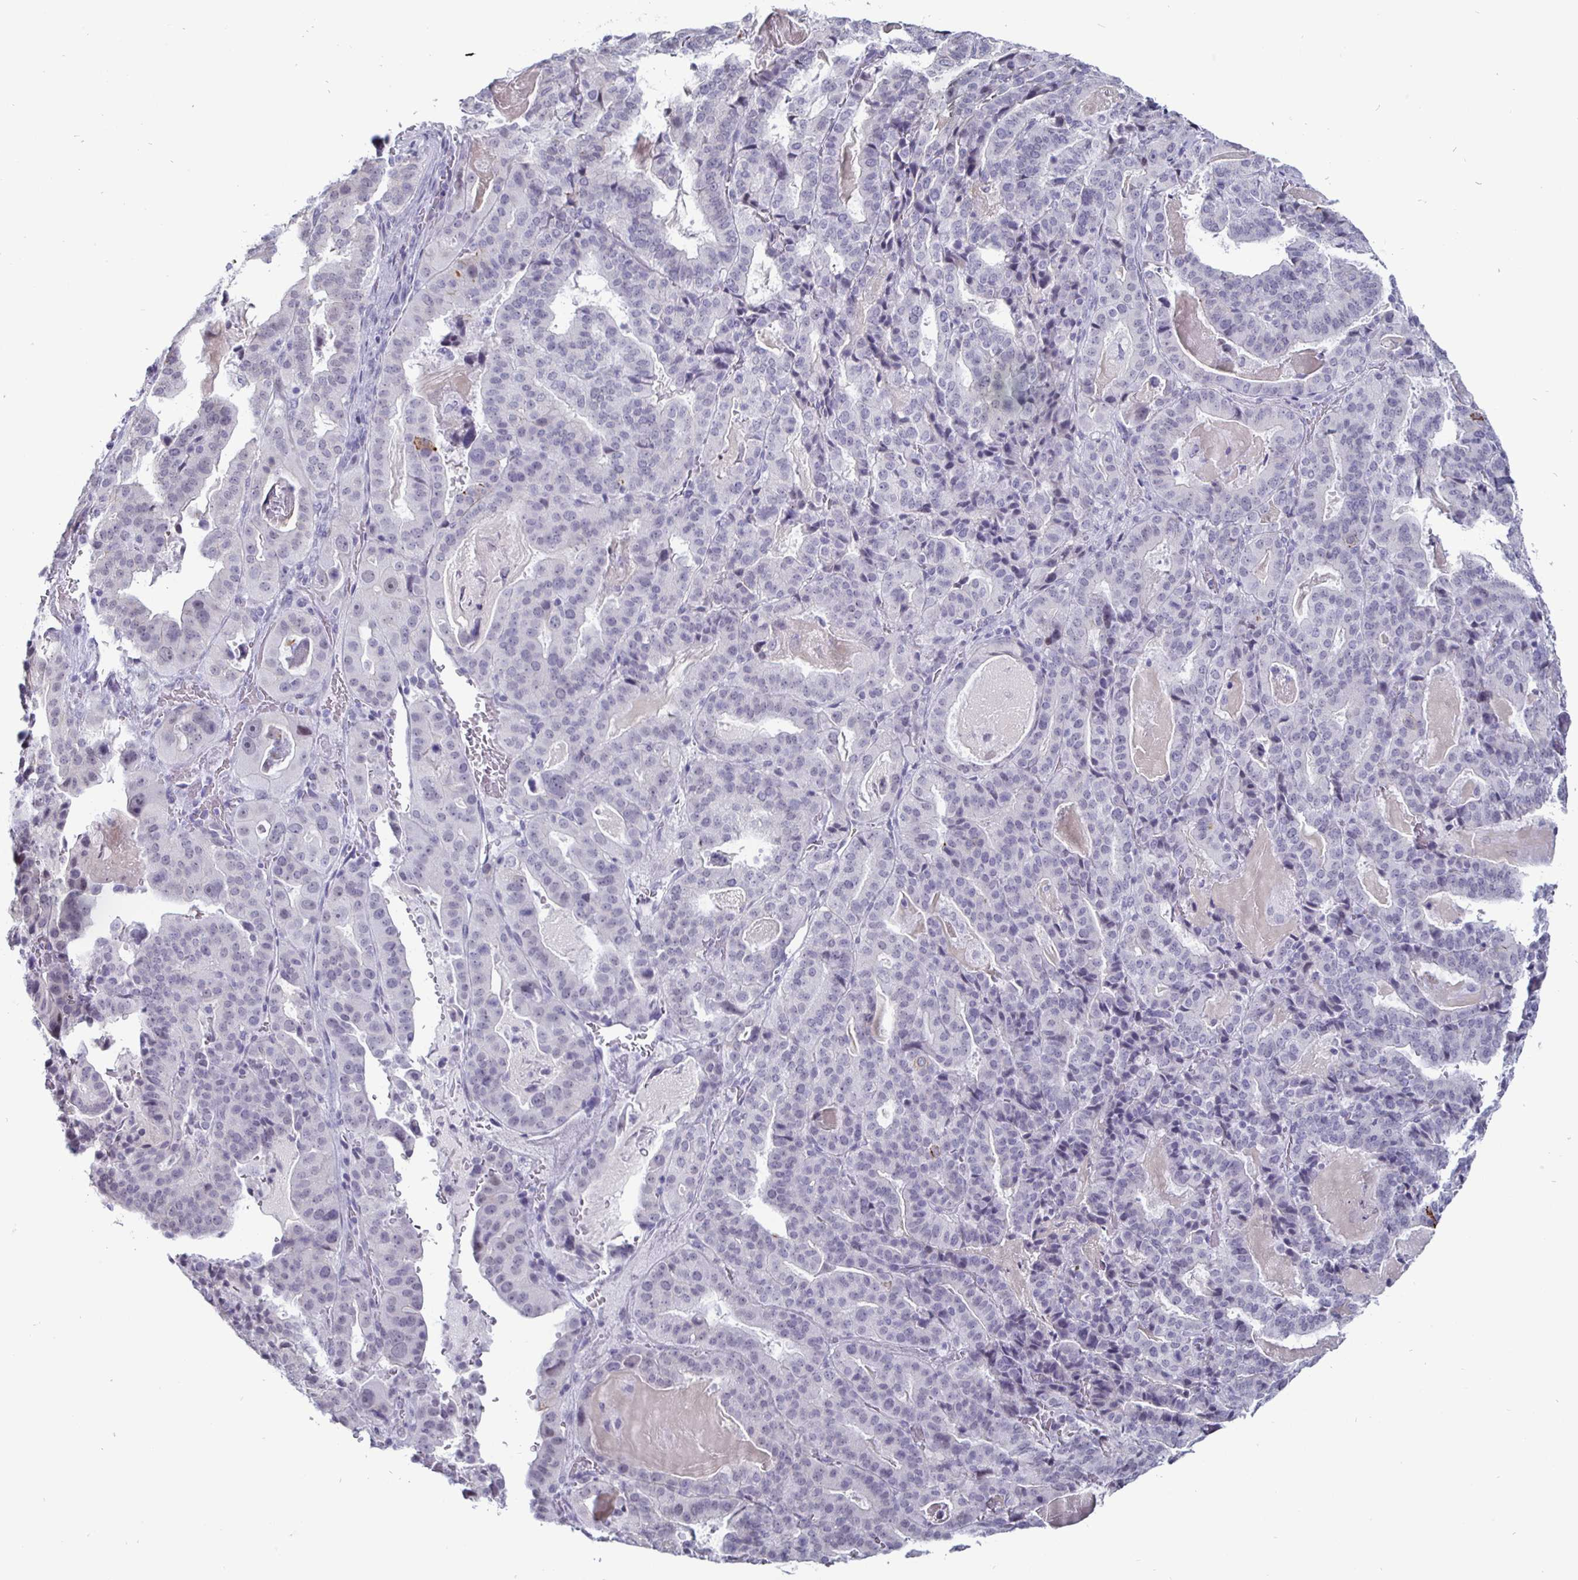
{"staining": {"intensity": "negative", "quantity": "none", "location": "none"}, "tissue": "stomach cancer", "cell_type": "Tumor cells", "image_type": "cancer", "snomed": [{"axis": "morphology", "description": "Adenocarcinoma, NOS"}, {"axis": "topography", "description": "Stomach"}], "caption": "Micrograph shows no protein positivity in tumor cells of stomach adenocarcinoma tissue. (Brightfield microscopy of DAB IHC at high magnification).", "gene": "OOSP2", "patient": {"sex": "male", "age": 48}}